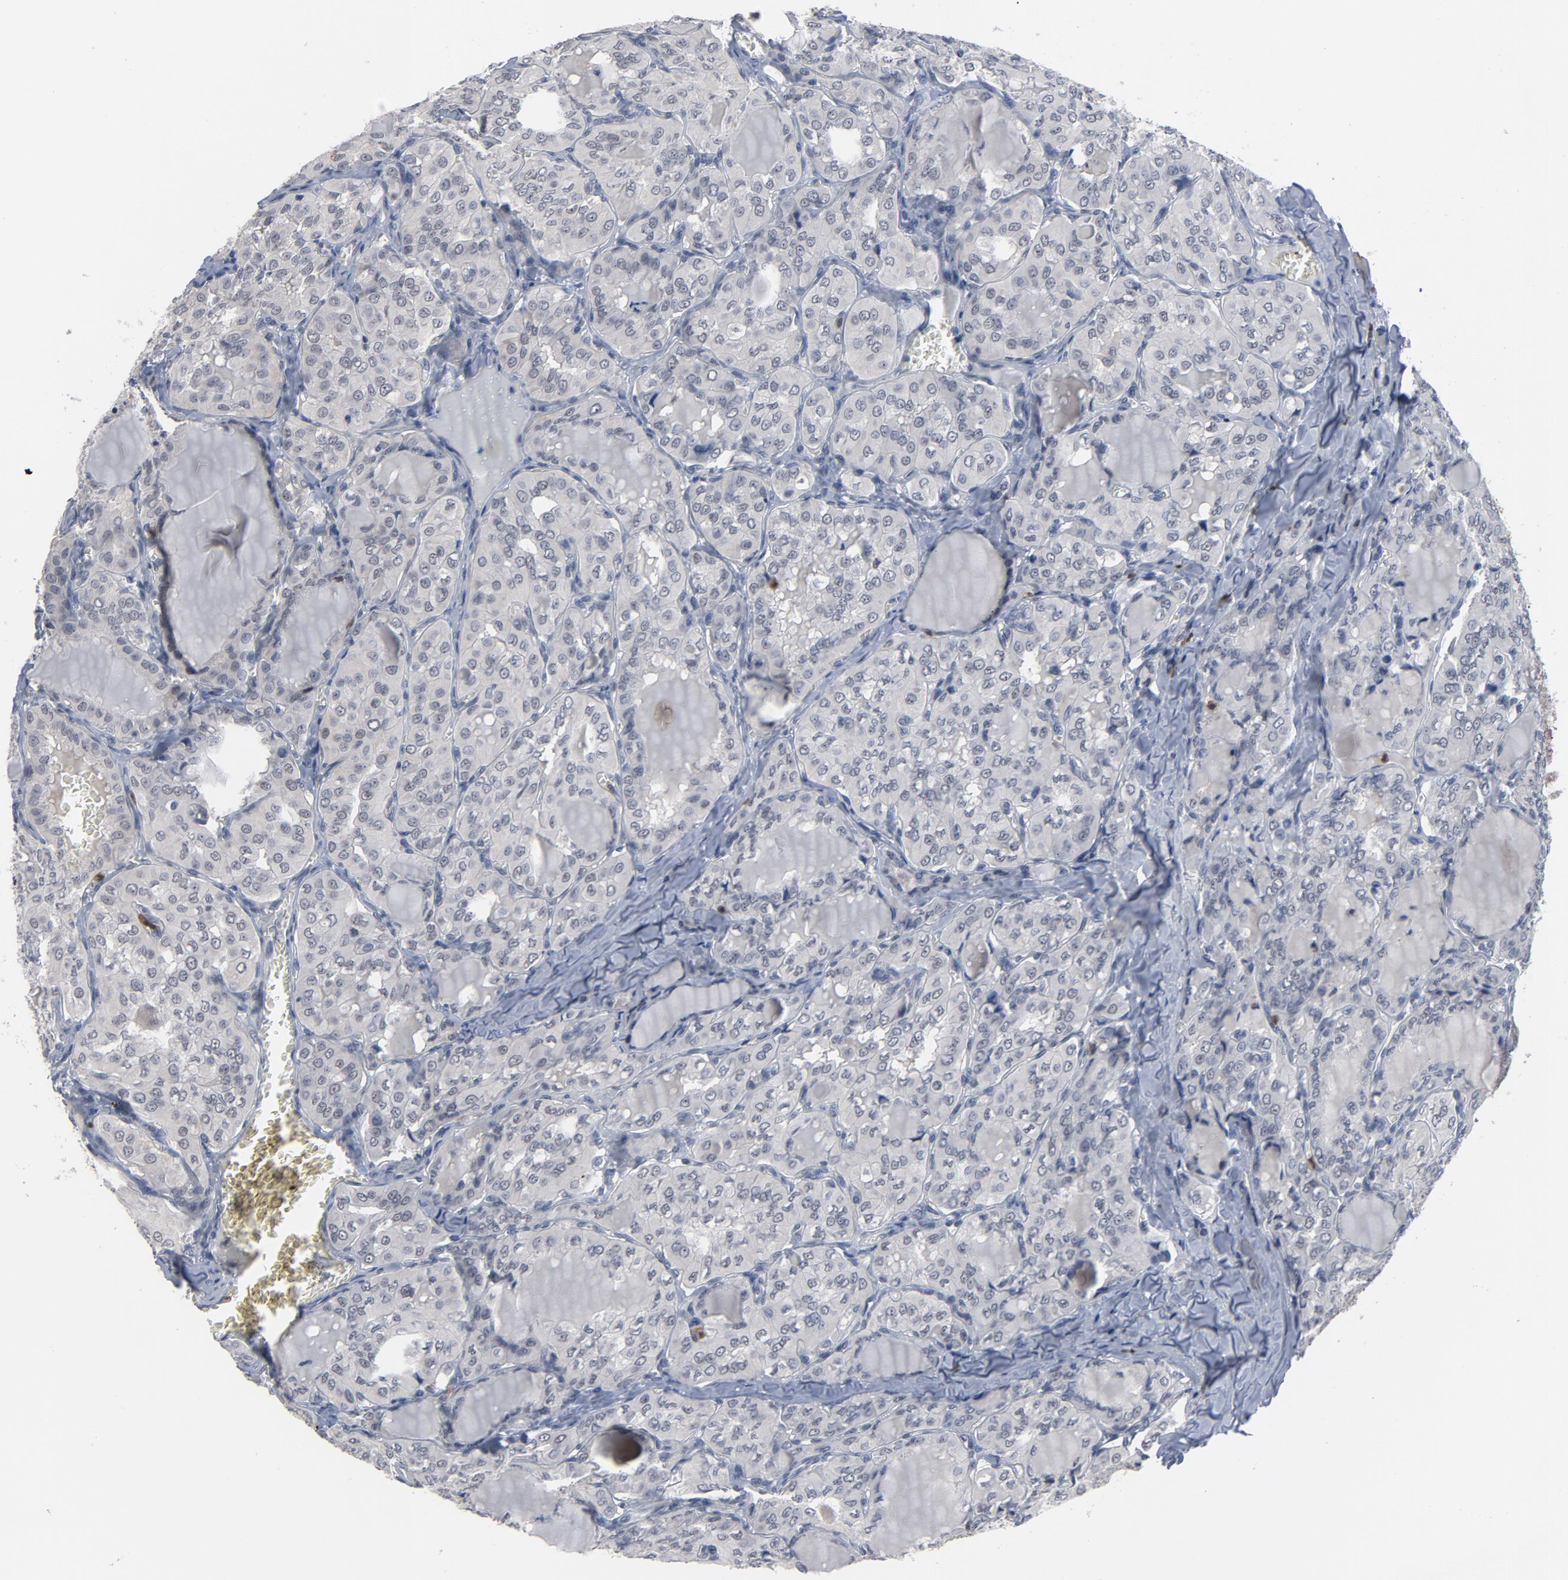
{"staining": {"intensity": "negative", "quantity": "none", "location": "none"}, "tissue": "thyroid cancer", "cell_type": "Tumor cells", "image_type": "cancer", "snomed": [{"axis": "morphology", "description": "Papillary adenocarcinoma, NOS"}, {"axis": "topography", "description": "Thyroid gland"}], "caption": "A high-resolution photomicrograph shows IHC staining of papillary adenocarcinoma (thyroid), which displays no significant staining in tumor cells. Brightfield microscopy of immunohistochemistry stained with DAB (3,3'-diaminobenzidine) (brown) and hematoxylin (blue), captured at high magnification.", "gene": "RTL5", "patient": {"sex": "male", "age": 20}}